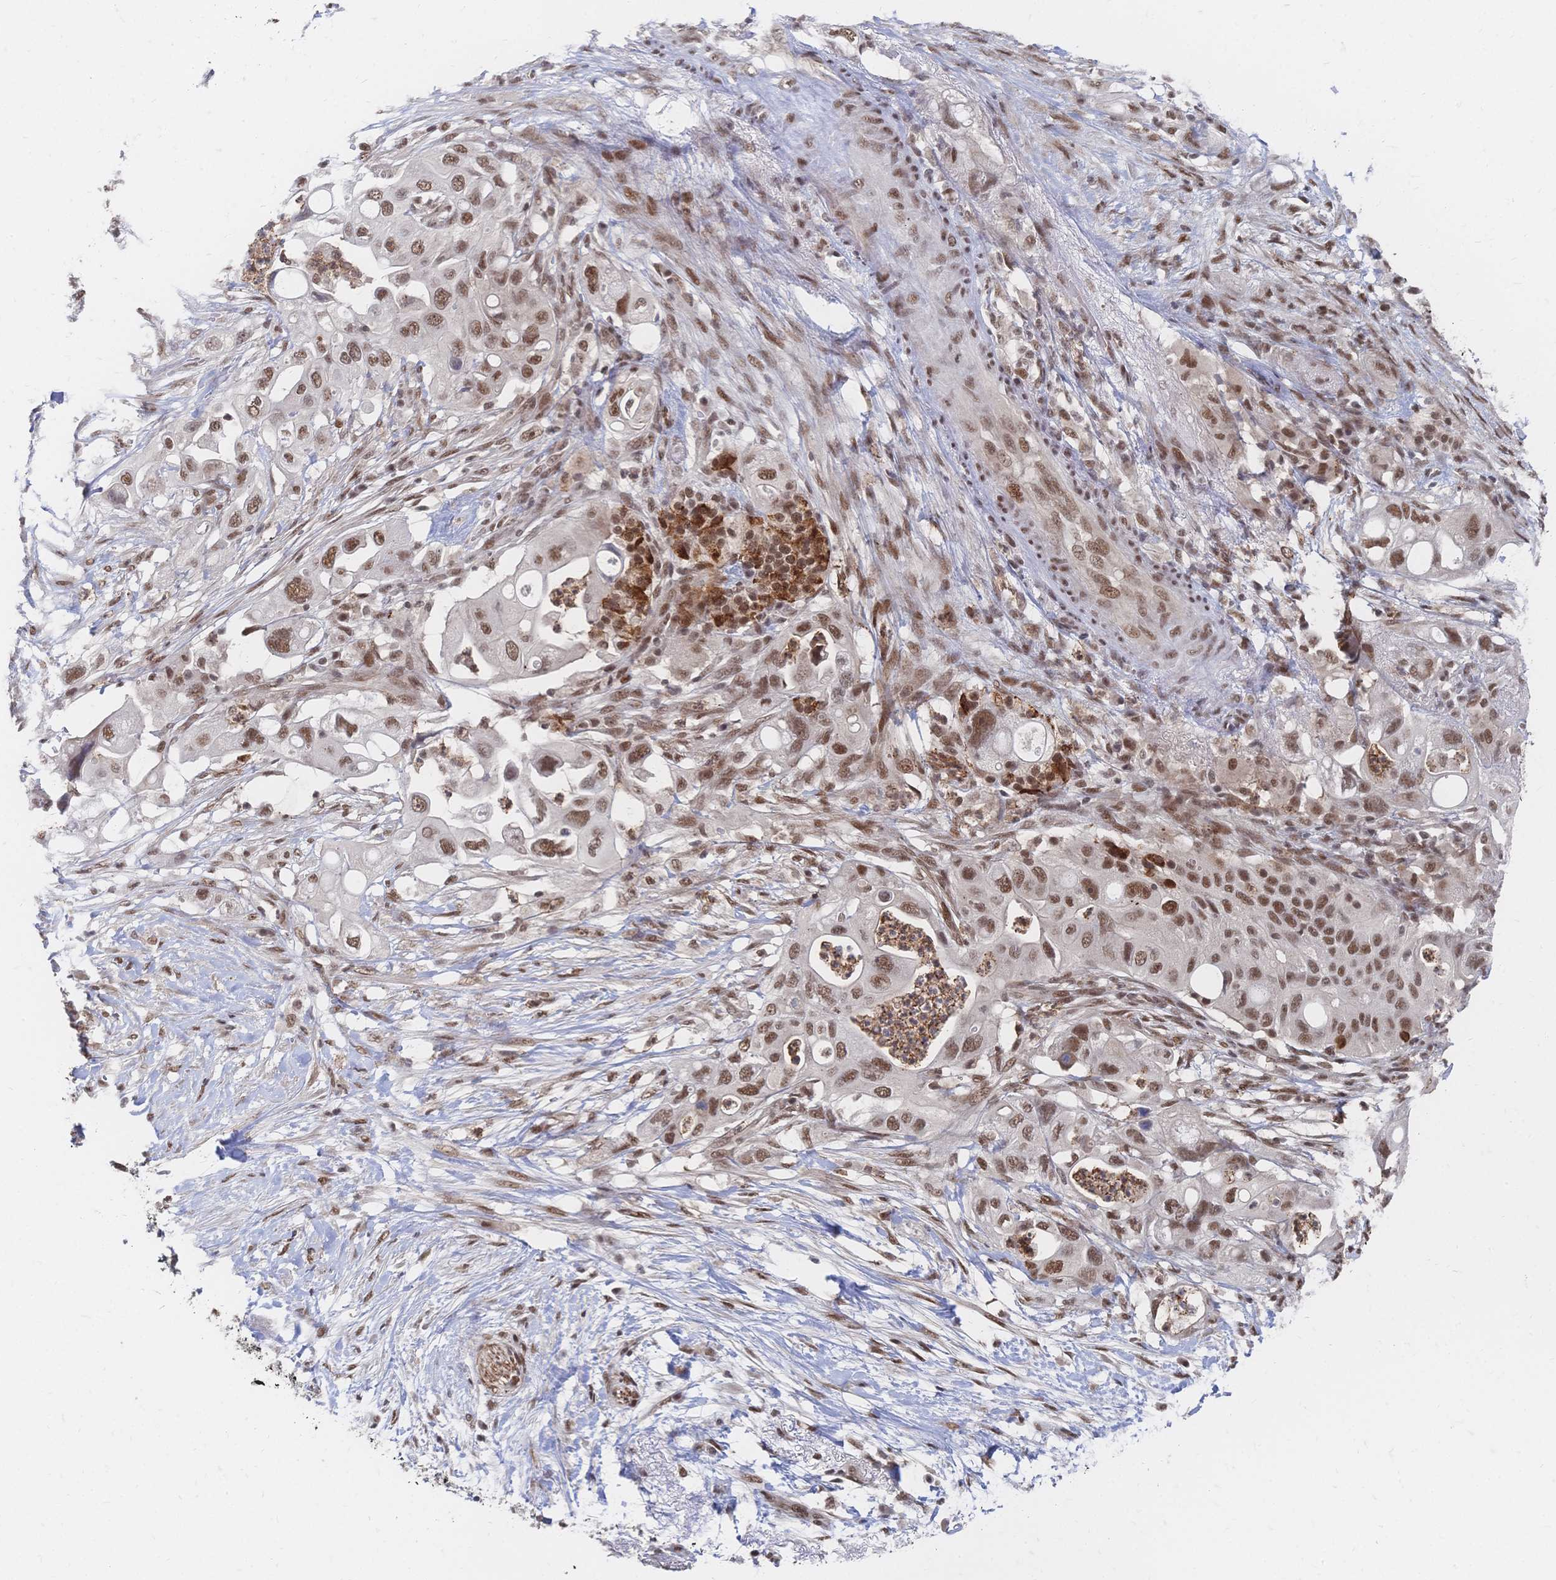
{"staining": {"intensity": "moderate", "quantity": ">75%", "location": "nuclear"}, "tissue": "pancreatic cancer", "cell_type": "Tumor cells", "image_type": "cancer", "snomed": [{"axis": "morphology", "description": "Adenocarcinoma, NOS"}, {"axis": "topography", "description": "Pancreas"}], "caption": "Pancreatic adenocarcinoma stained with a protein marker displays moderate staining in tumor cells.", "gene": "NELFA", "patient": {"sex": "female", "age": 72}}